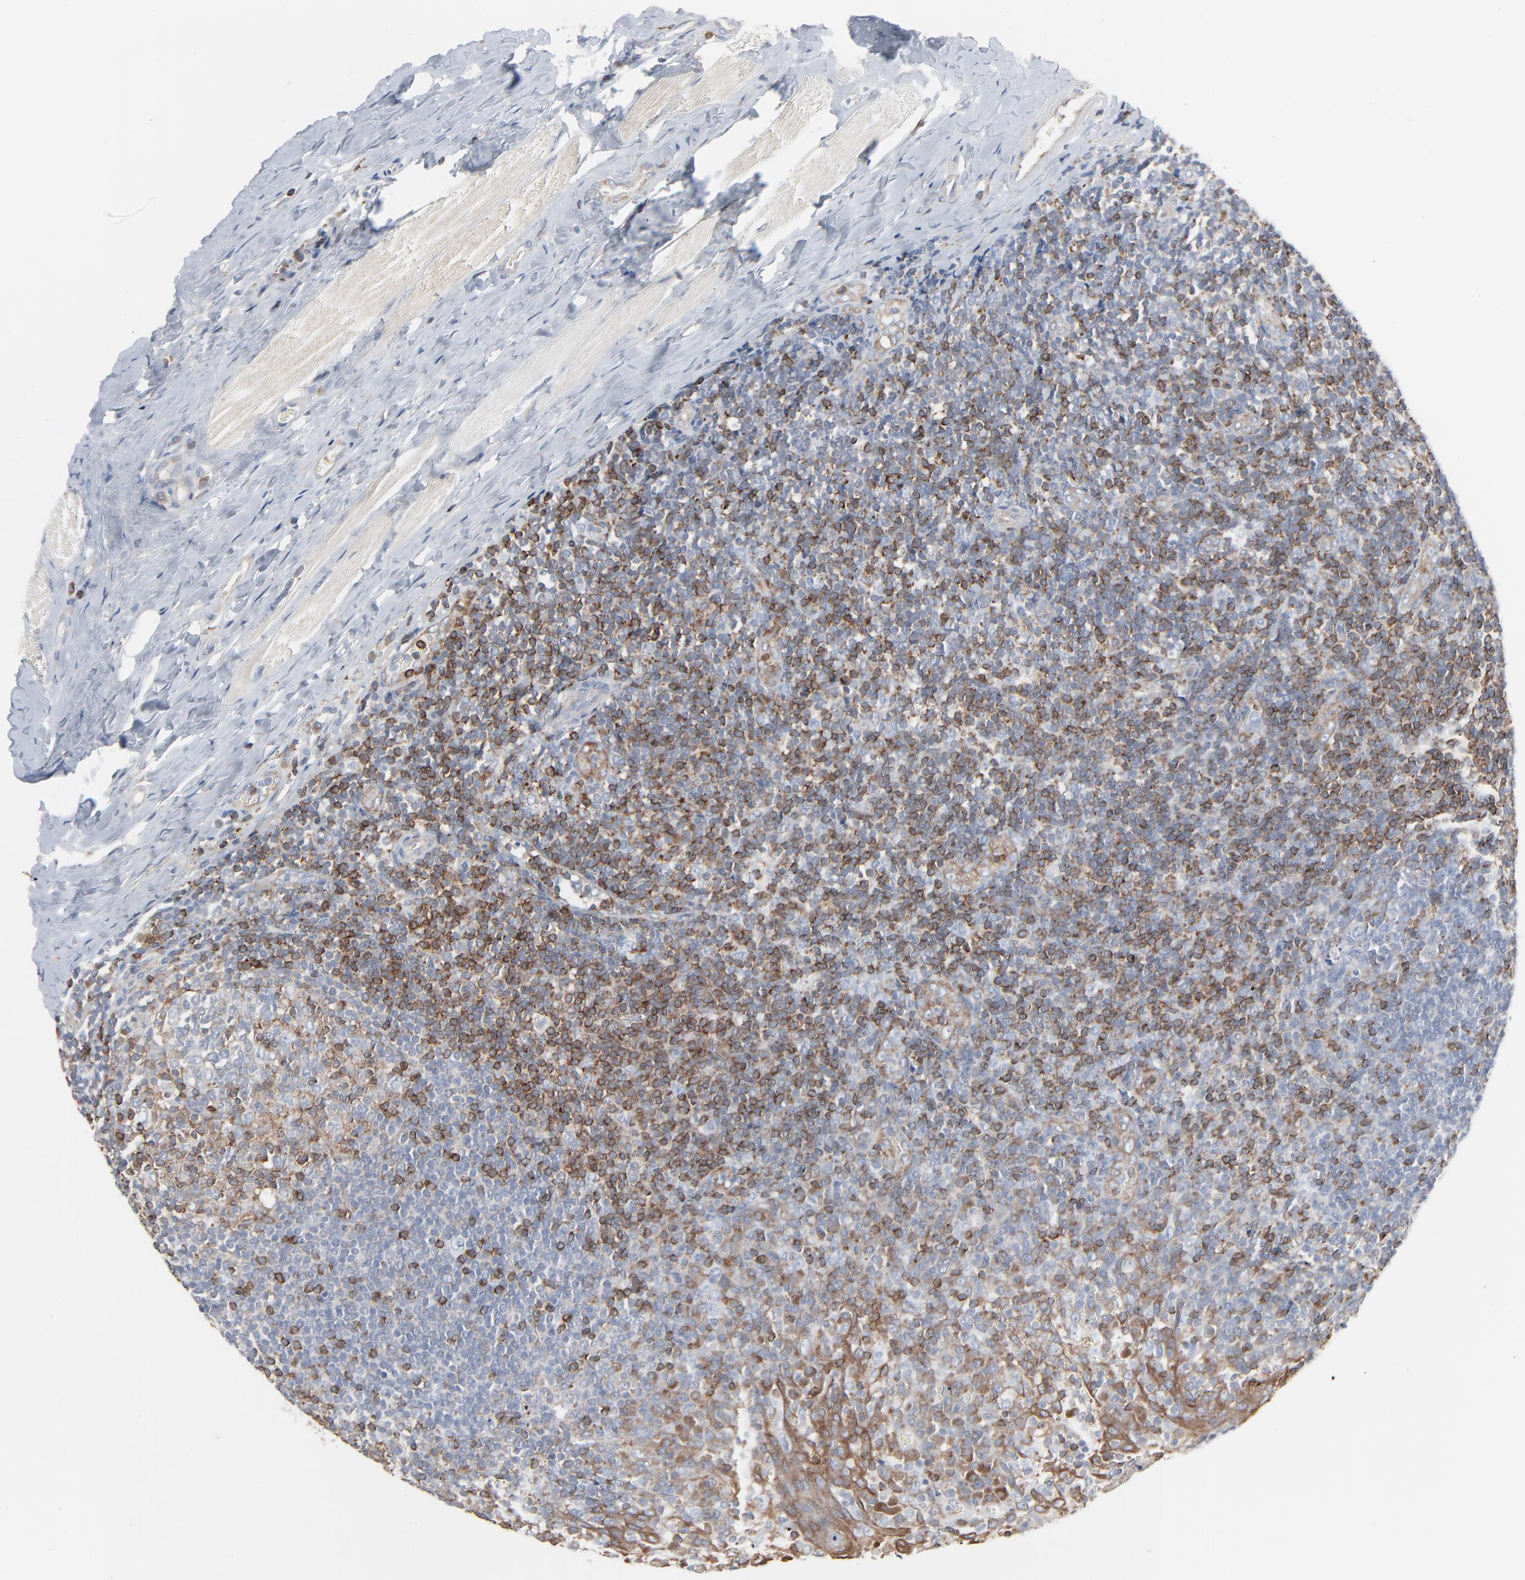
{"staining": {"intensity": "strong", "quantity": "<25%", "location": "cytoplasmic/membranous"}, "tissue": "tonsil", "cell_type": "Germinal center cells", "image_type": "normal", "snomed": [{"axis": "morphology", "description": "Normal tissue, NOS"}, {"axis": "topography", "description": "Tonsil"}], "caption": "IHC (DAB (3,3'-diaminobenzidine)) staining of normal human tonsil displays strong cytoplasmic/membranous protein positivity in approximately <25% of germinal center cells.", "gene": "OPTN", "patient": {"sex": "male", "age": 31}}